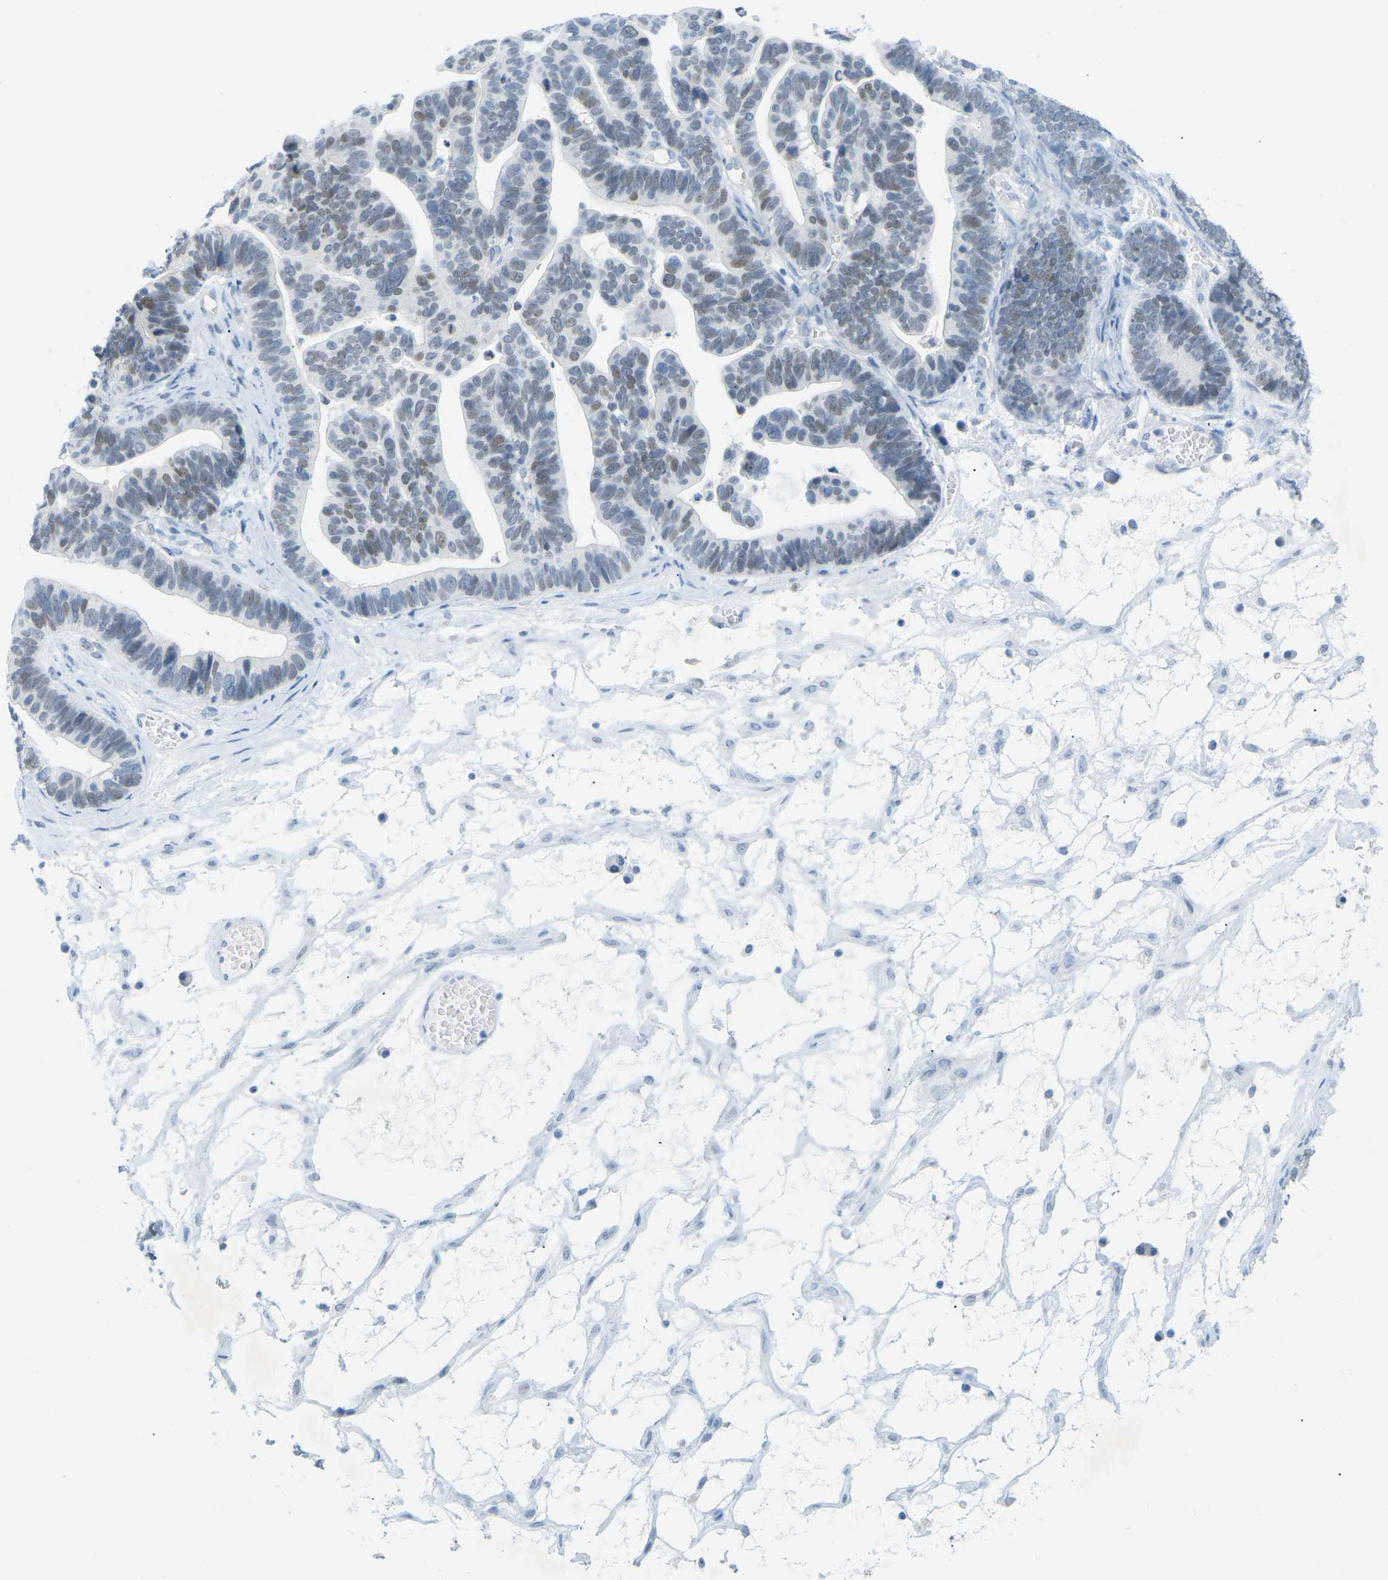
{"staining": {"intensity": "moderate", "quantity": "<25%", "location": "nuclear"}, "tissue": "ovarian cancer", "cell_type": "Tumor cells", "image_type": "cancer", "snomed": [{"axis": "morphology", "description": "Cystadenocarcinoma, serous, NOS"}, {"axis": "topography", "description": "Ovary"}], "caption": "Serous cystadenocarcinoma (ovarian) stained for a protein displays moderate nuclear positivity in tumor cells.", "gene": "HLTF", "patient": {"sex": "female", "age": 56}}